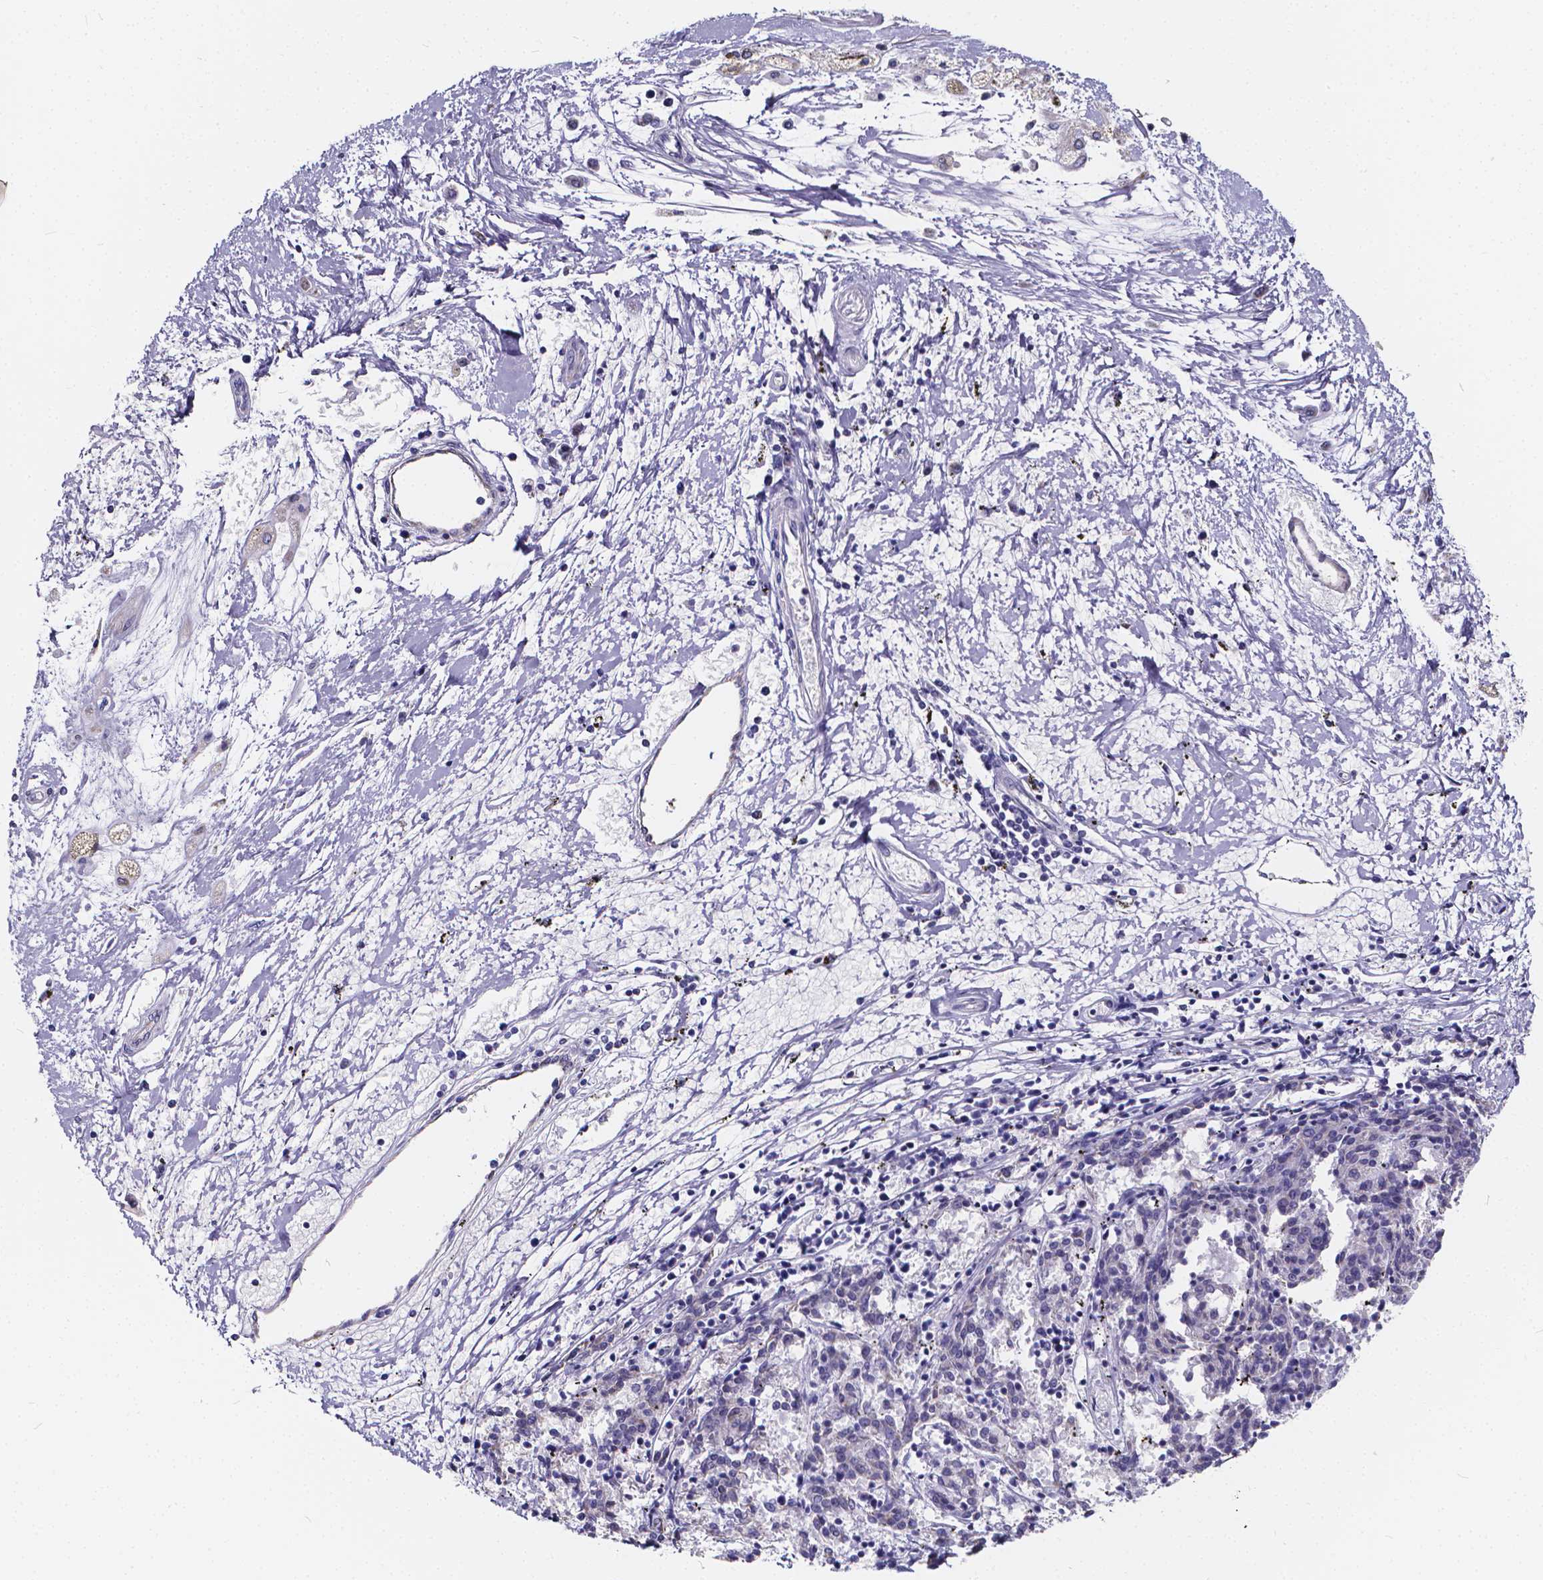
{"staining": {"intensity": "negative", "quantity": "none", "location": "none"}, "tissue": "melanoma", "cell_type": "Tumor cells", "image_type": "cancer", "snomed": [{"axis": "morphology", "description": "Malignant melanoma, NOS"}, {"axis": "topography", "description": "Skin"}], "caption": "Tumor cells are negative for protein expression in human melanoma.", "gene": "SPEF2", "patient": {"sex": "female", "age": 72}}